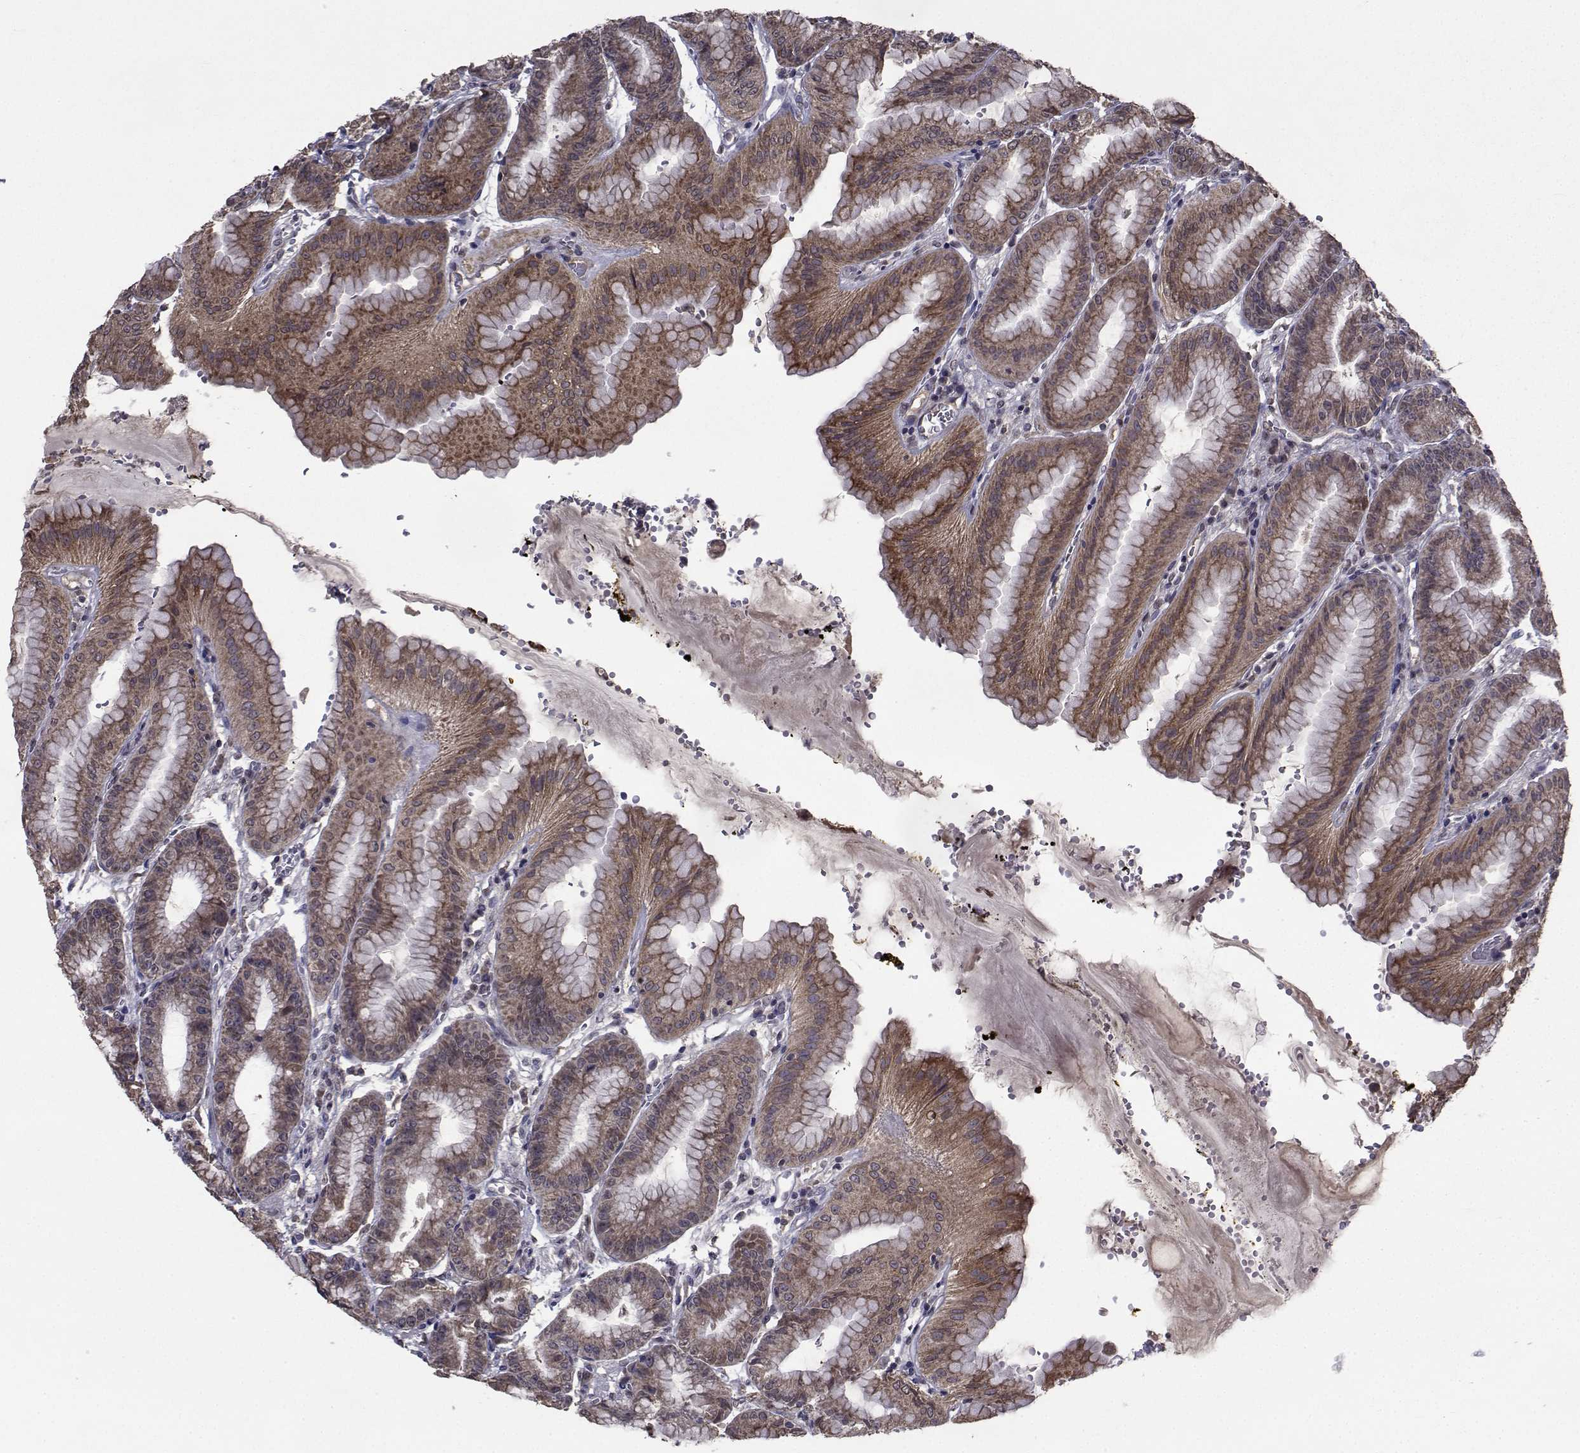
{"staining": {"intensity": "moderate", "quantity": ">75%", "location": "cytoplasmic/membranous"}, "tissue": "stomach", "cell_type": "Glandular cells", "image_type": "normal", "snomed": [{"axis": "morphology", "description": "Normal tissue, NOS"}, {"axis": "topography", "description": "Stomach, lower"}], "caption": "IHC micrograph of unremarkable stomach stained for a protein (brown), which displays medium levels of moderate cytoplasmic/membranous expression in approximately >75% of glandular cells.", "gene": "CYP2S1", "patient": {"sex": "male", "age": 71}}